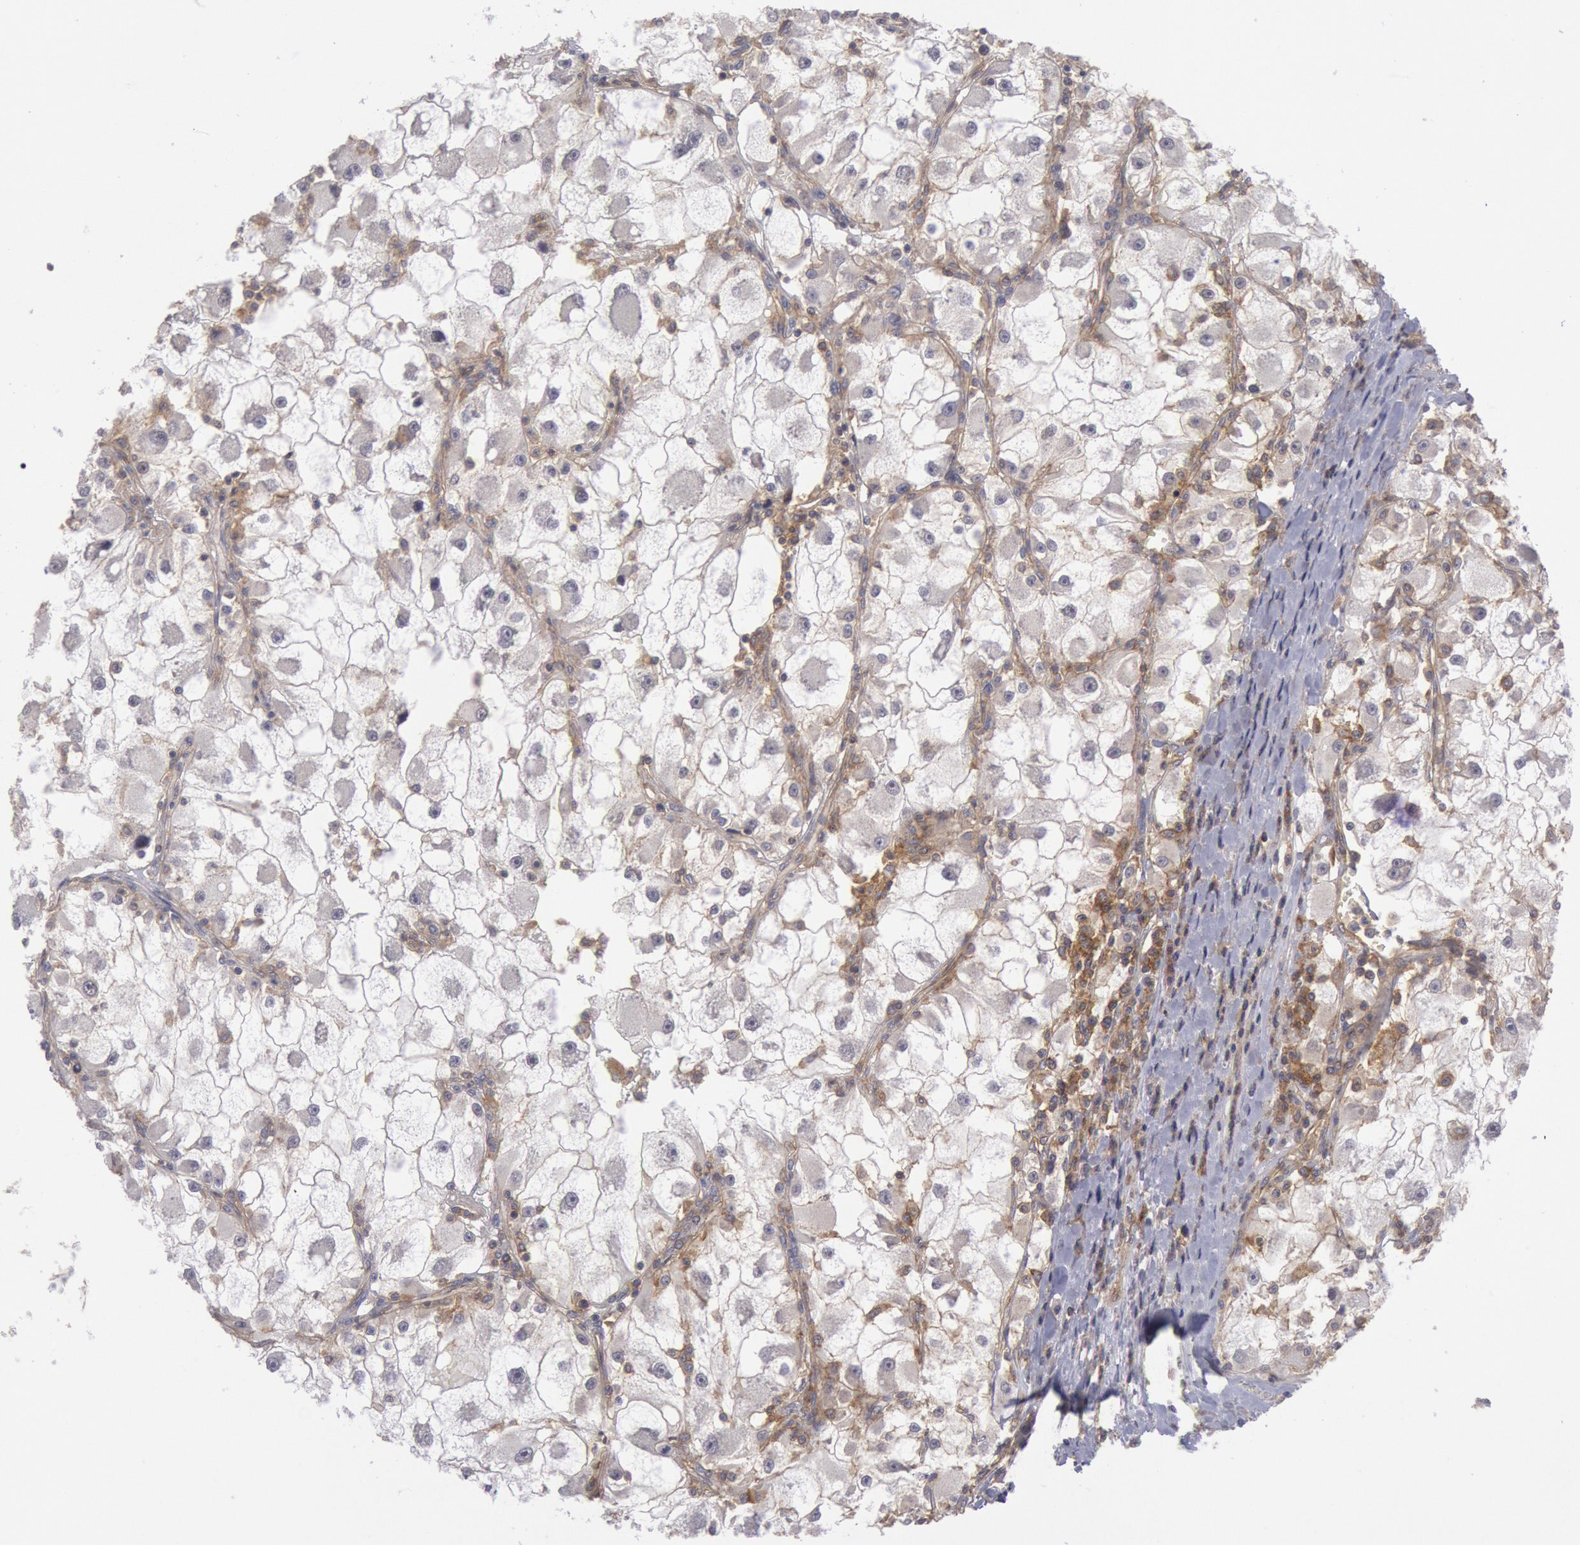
{"staining": {"intensity": "negative", "quantity": "none", "location": "none"}, "tissue": "renal cancer", "cell_type": "Tumor cells", "image_type": "cancer", "snomed": [{"axis": "morphology", "description": "Adenocarcinoma, NOS"}, {"axis": "topography", "description": "Kidney"}], "caption": "An immunohistochemistry histopathology image of renal cancer is shown. There is no staining in tumor cells of renal cancer.", "gene": "STX4", "patient": {"sex": "female", "age": 73}}